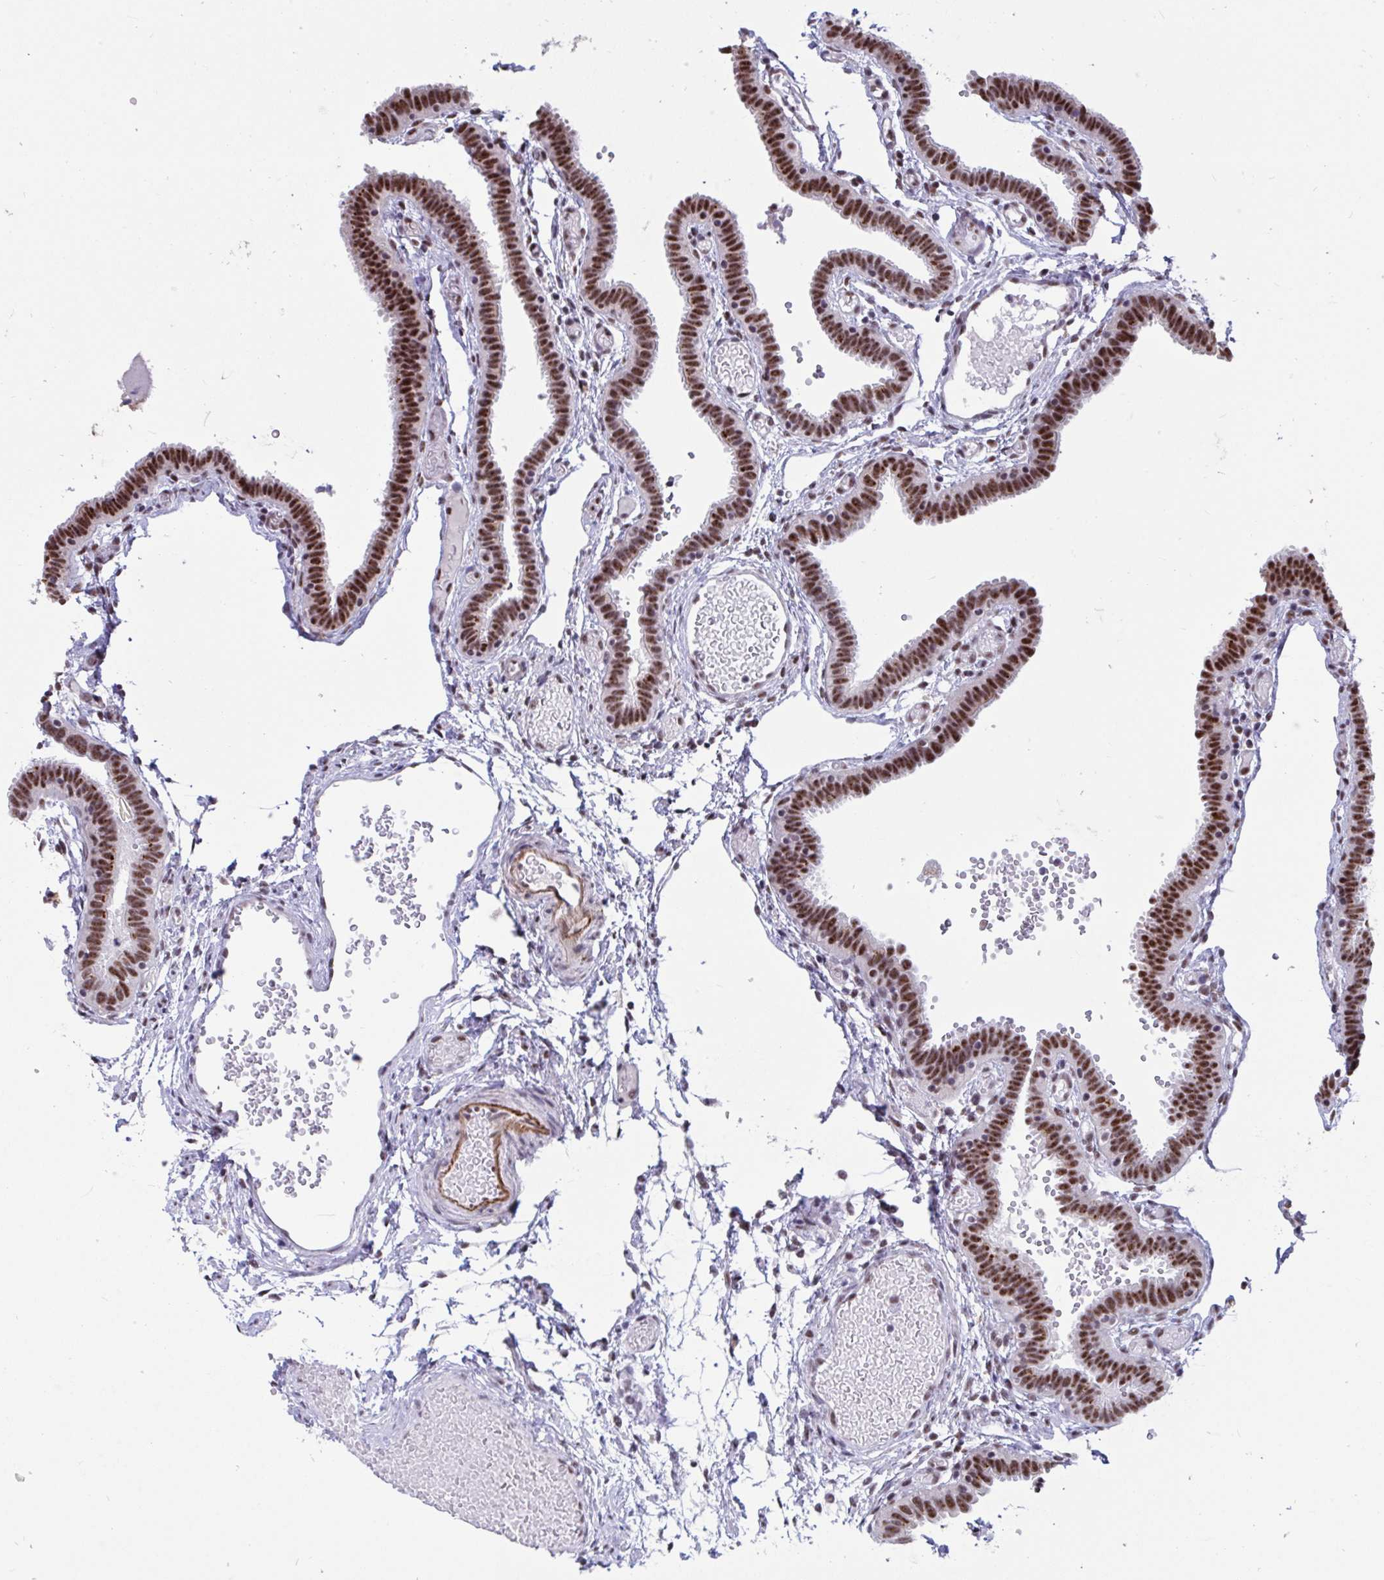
{"staining": {"intensity": "moderate", "quantity": ">75%", "location": "nuclear"}, "tissue": "fallopian tube", "cell_type": "Glandular cells", "image_type": "normal", "snomed": [{"axis": "morphology", "description": "Normal tissue, NOS"}, {"axis": "topography", "description": "Fallopian tube"}], "caption": "The photomicrograph exhibits staining of unremarkable fallopian tube, revealing moderate nuclear protein positivity (brown color) within glandular cells.", "gene": "DDX39A", "patient": {"sex": "female", "age": 37}}